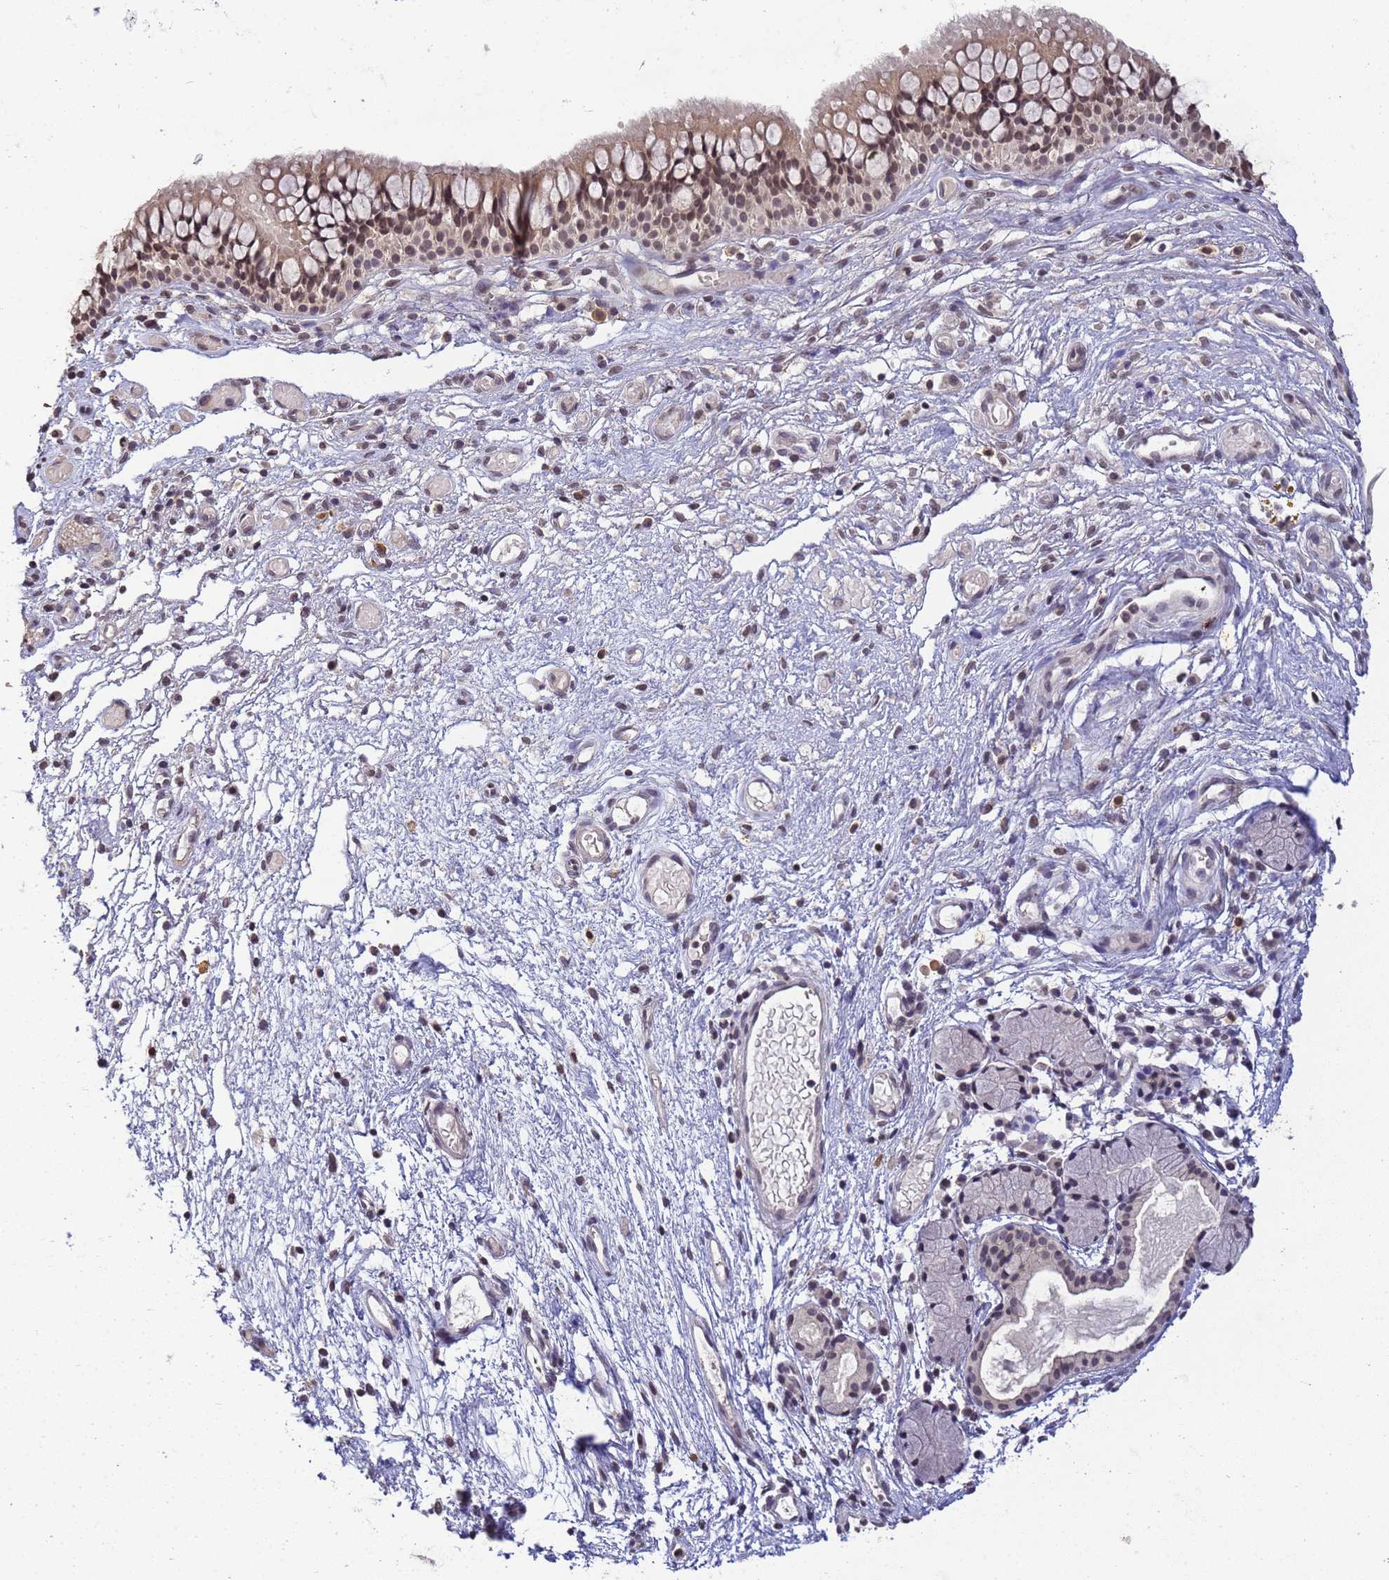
{"staining": {"intensity": "weak", "quantity": "25%-75%", "location": "cytoplasmic/membranous,nuclear"}, "tissue": "nasopharynx", "cell_type": "Respiratory epithelial cells", "image_type": "normal", "snomed": [{"axis": "morphology", "description": "Normal tissue, NOS"}, {"axis": "topography", "description": "Nasopharynx"}], "caption": "A histopathology image of nasopharynx stained for a protein exhibits weak cytoplasmic/membranous,nuclear brown staining in respiratory epithelial cells.", "gene": "MYL7", "patient": {"sex": "male", "age": 82}}